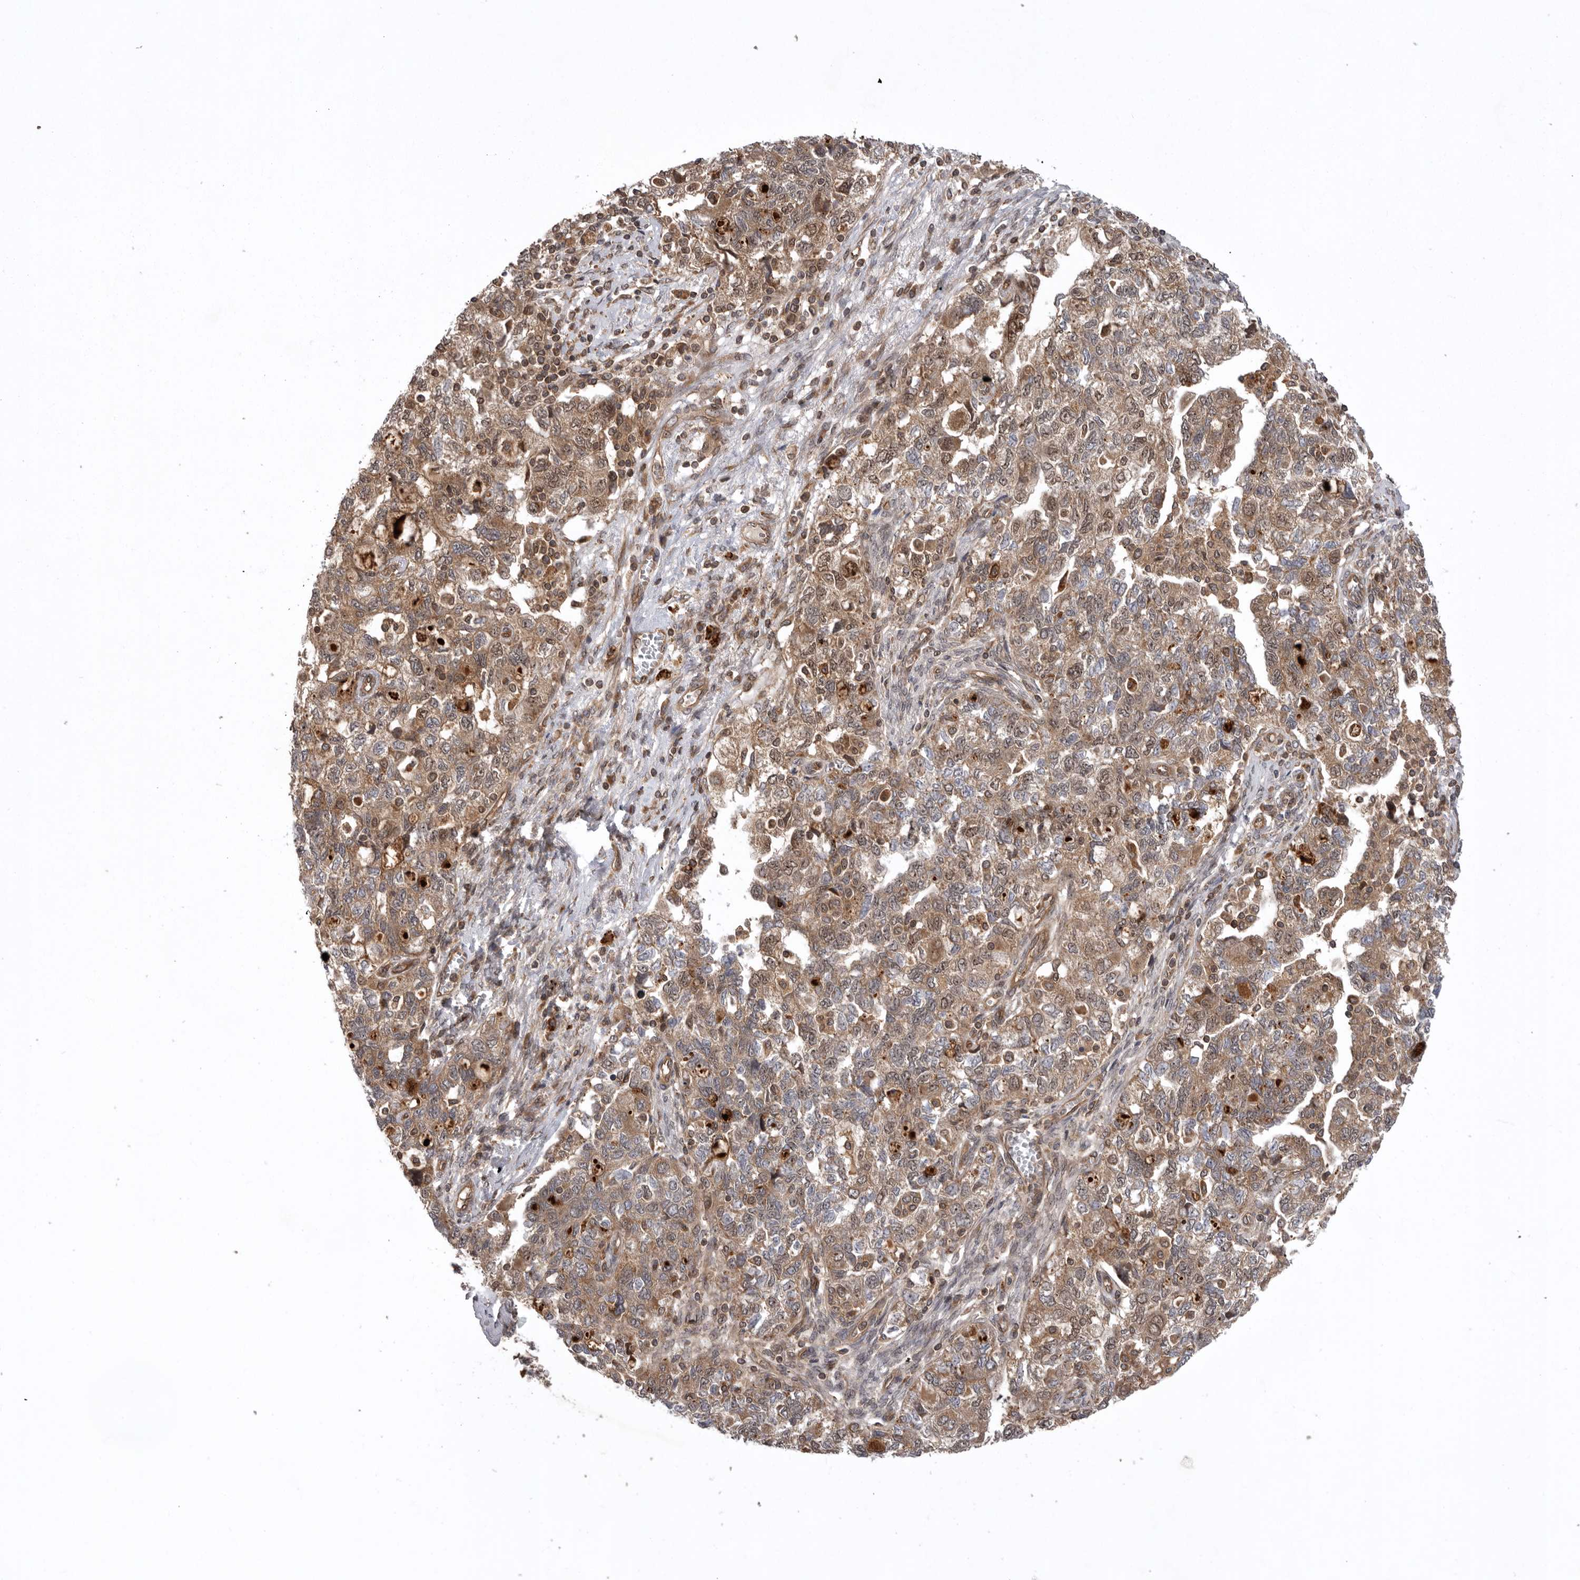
{"staining": {"intensity": "weak", "quantity": ">75%", "location": "cytoplasmic/membranous,nuclear"}, "tissue": "ovarian cancer", "cell_type": "Tumor cells", "image_type": "cancer", "snomed": [{"axis": "morphology", "description": "Carcinoma, NOS"}, {"axis": "morphology", "description": "Cystadenocarcinoma, serous, NOS"}, {"axis": "topography", "description": "Ovary"}], "caption": "Tumor cells show low levels of weak cytoplasmic/membranous and nuclear positivity in about >75% of cells in ovarian carcinoma.", "gene": "DHDDS", "patient": {"sex": "female", "age": 69}}